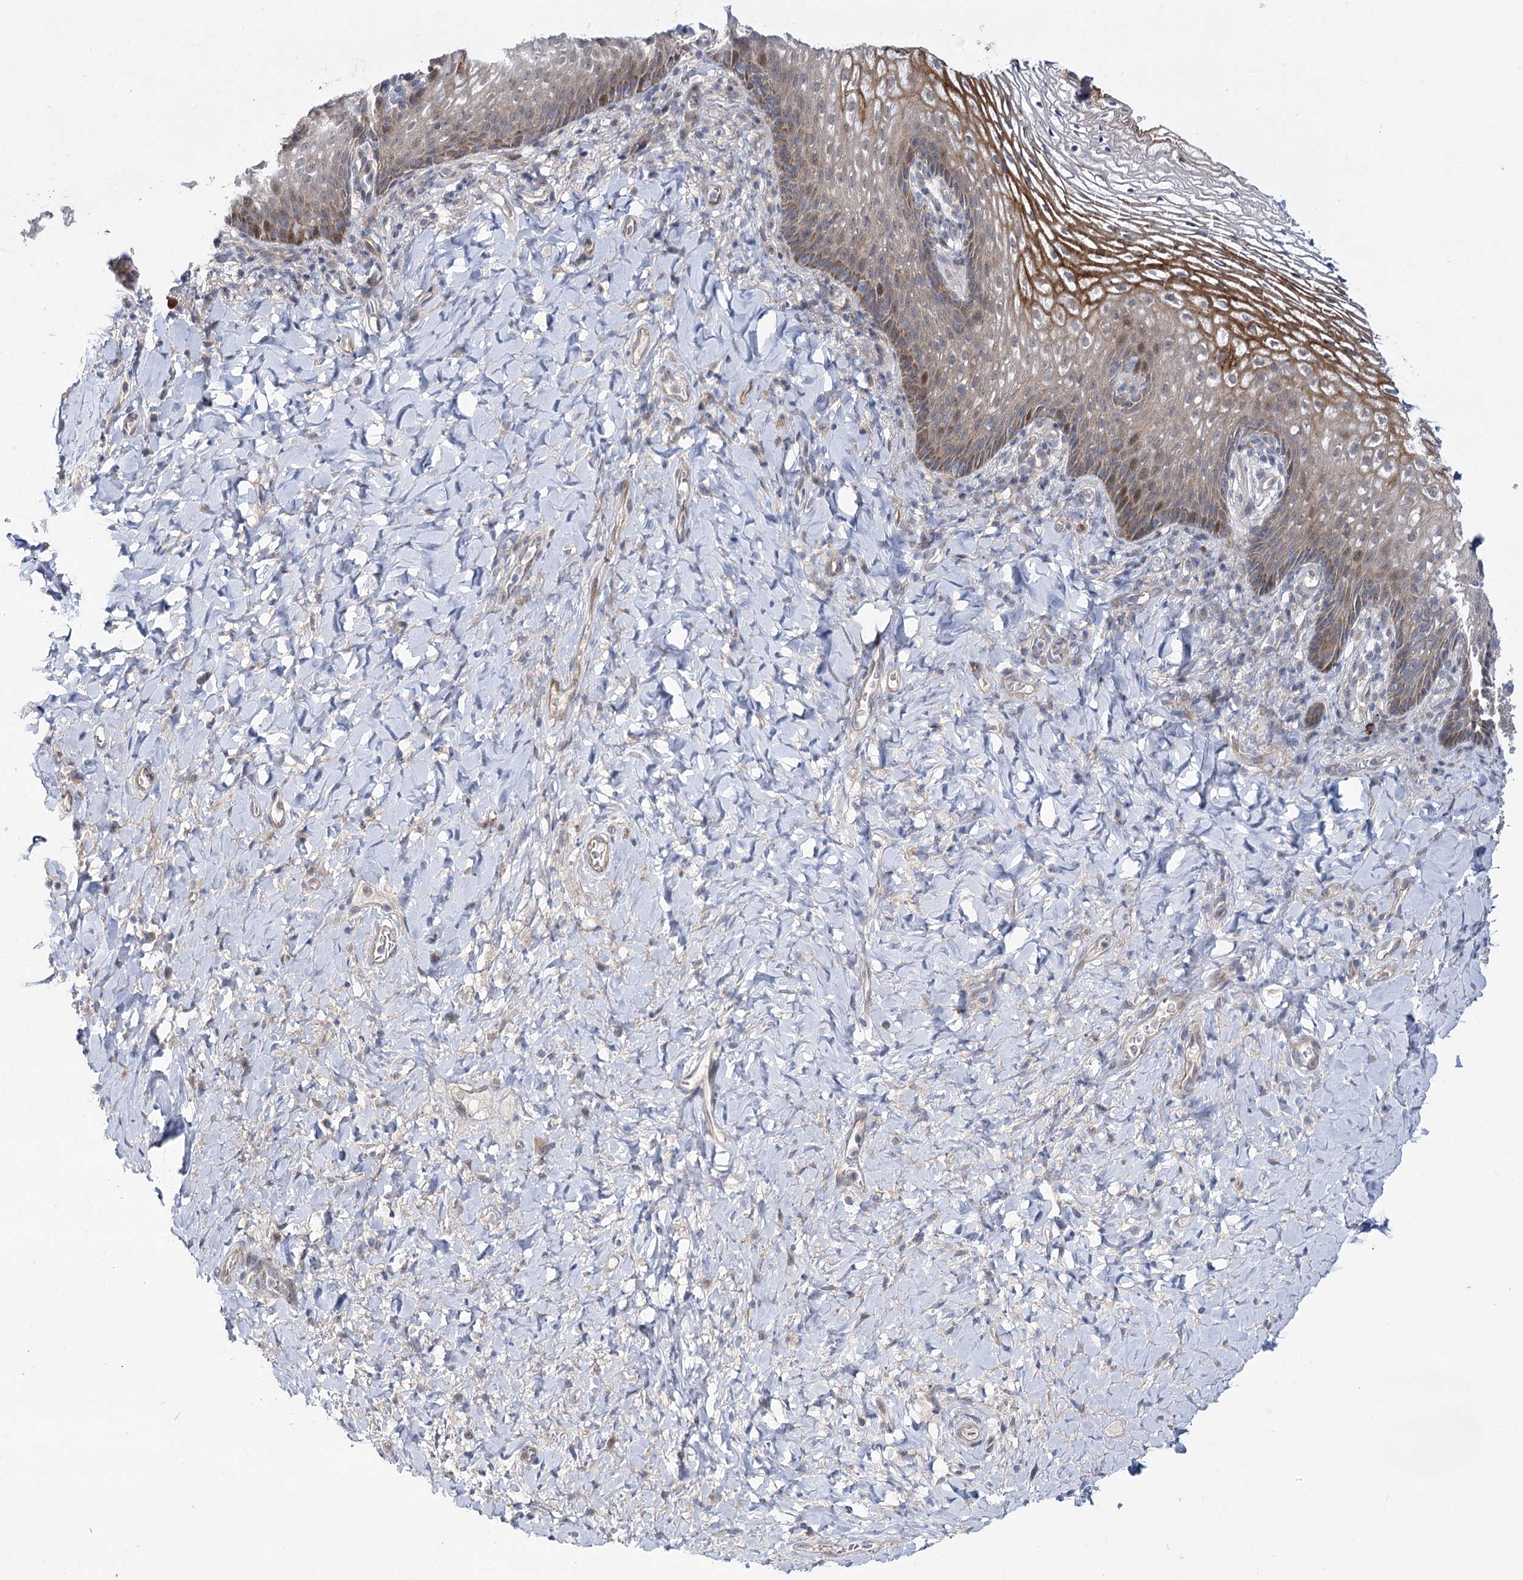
{"staining": {"intensity": "moderate", "quantity": ">75%", "location": "cytoplasmic/membranous"}, "tissue": "vagina", "cell_type": "Squamous epithelial cells", "image_type": "normal", "snomed": [{"axis": "morphology", "description": "Normal tissue, NOS"}, {"axis": "topography", "description": "Vagina"}], "caption": "This histopathology image displays unremarkable vagina stained with immunohistochemistry to label a protein in brown. The cytoplasmic/membranous of squamous epithelial cells show moderate positivity for the protein. Nuclei are counter-stained blue.", "gene": "ARHGAP32", "patient": {"sex": "female", "age": 60}}